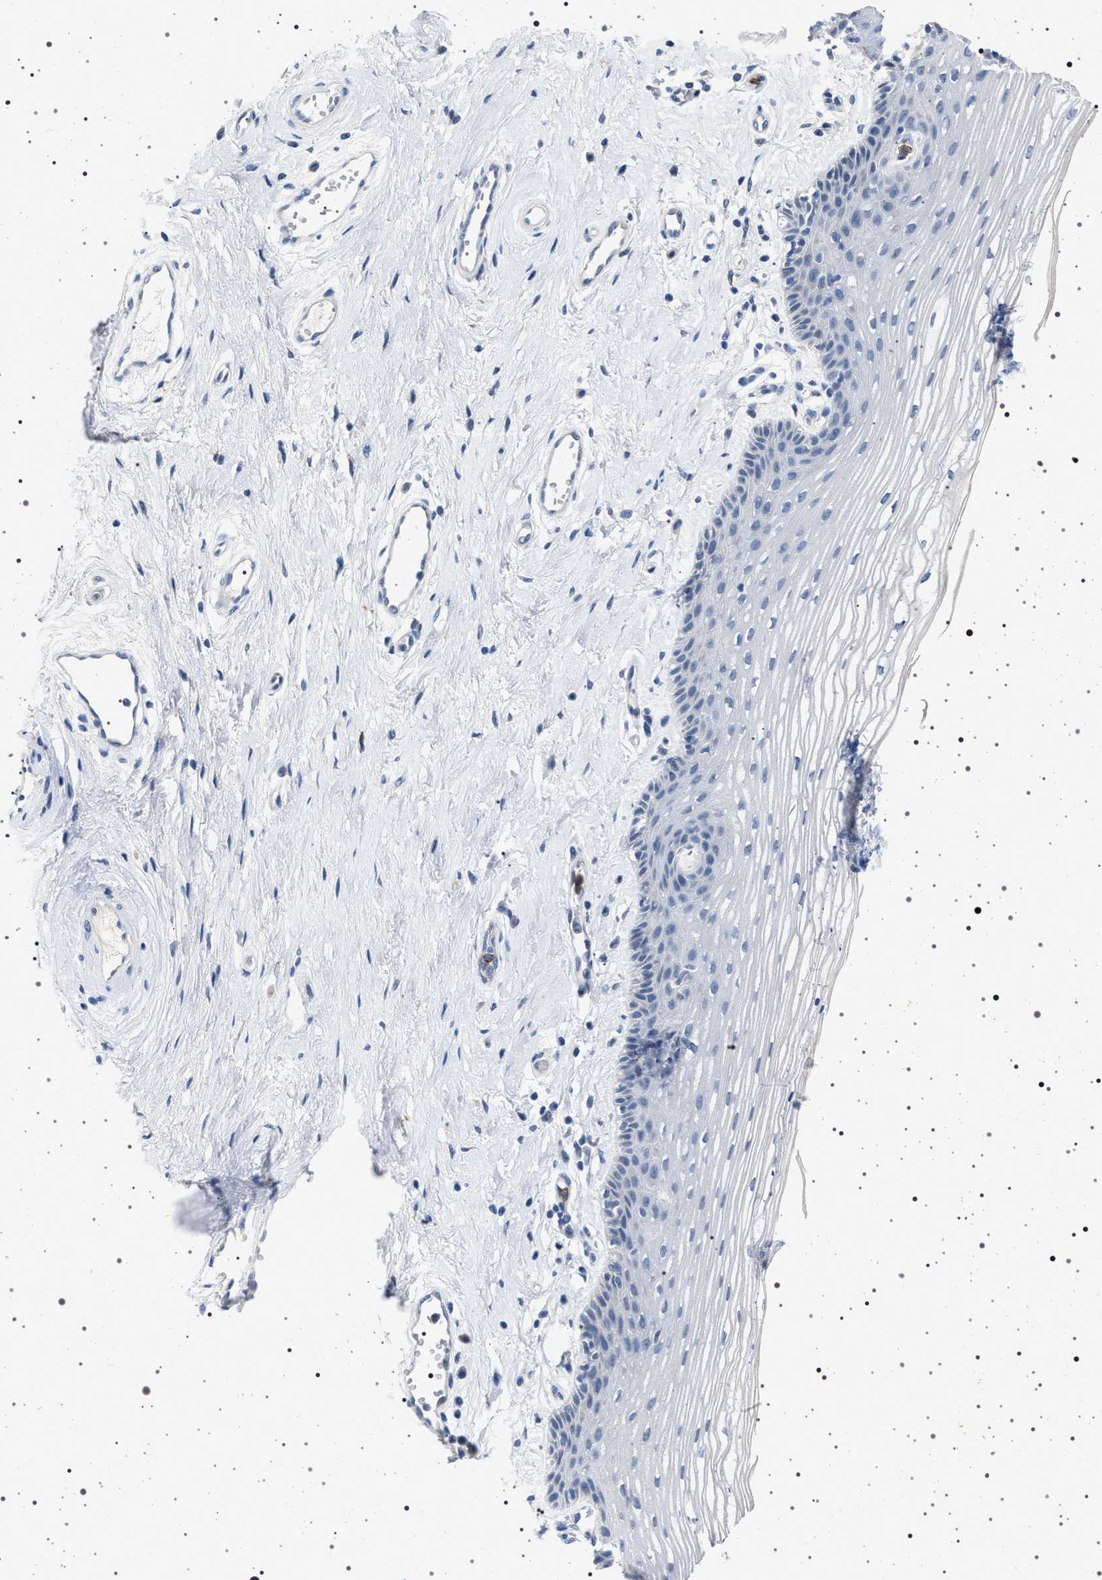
{"staining": {"intensity": "negative", "quantity": "none", "location": "none"}, "tissue": "vagina", "cell_type": "Squamous epithelial cells", "image_type": "normal", "snomed": [{"axis": "morphology", "description": "Normal tissue, NOS"}, {"axis": "topography", "description": "Vagina"}], "caption": "A micrograph of human vagina is negative for staining in squamous epithelial cells. (DAB (3,3'-diaminobenzidine) IHC visualized using brightfield microscopy, high magnification).", "gene": "NAT9", "patient": {"sex": "female", "age": 46}}